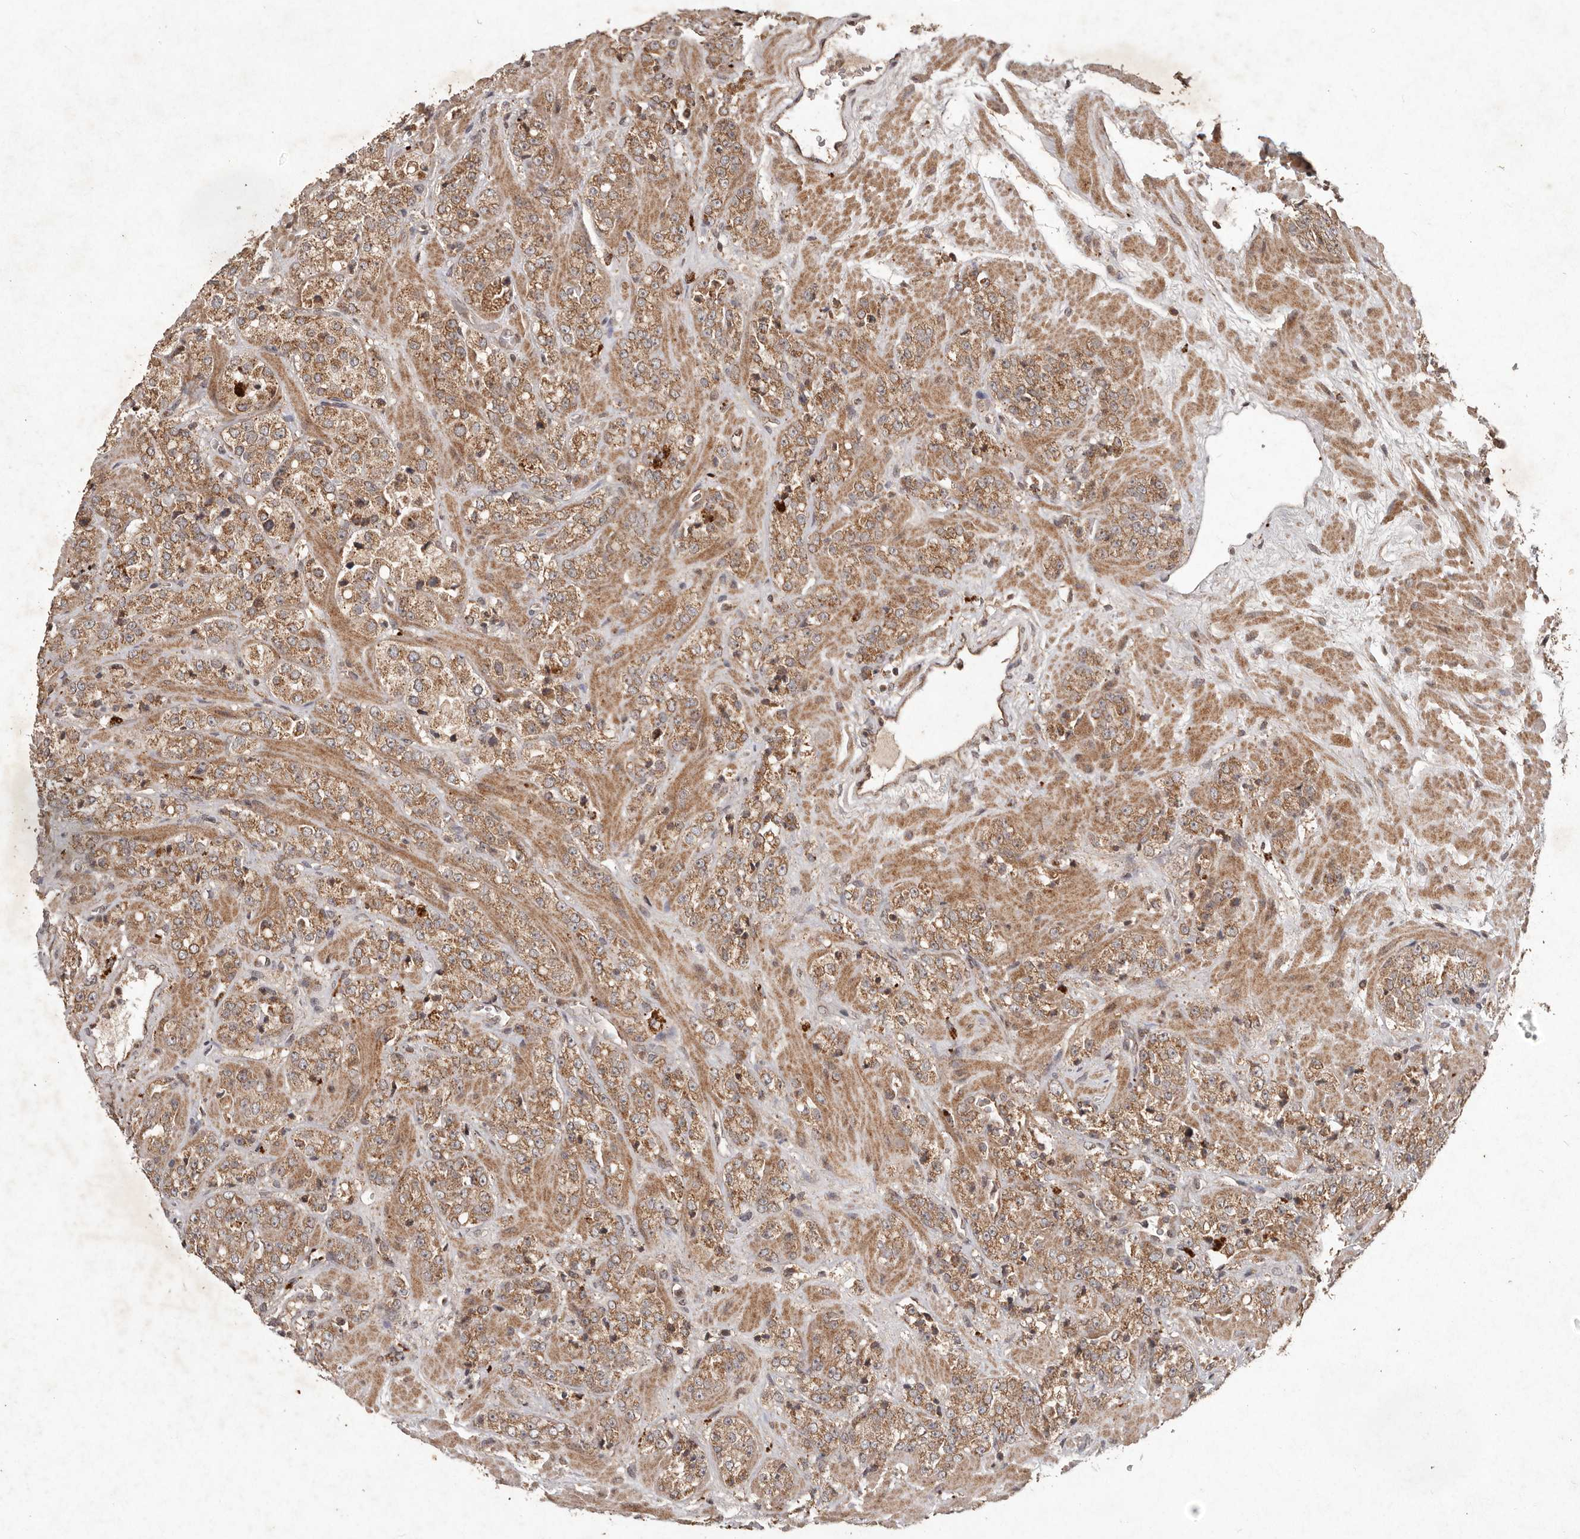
{"staining": {"intensity": "moderate", "quantity": ">75%", "location": "cytoplasmic/membranous"}, "tissue": "prostate cancer", "cell_type": "Tumor cells", "image_type": "cancer", "snomed": [{"axis": "morphology", "description": "Adenocarcinoma, High grade"}, {"axis": "topography", "description": "Prostate"}], "caption": "High-magnification brightfield microscopy of prostate adenocarcinoma (high-grade) stained with DAB (brown) and counterstained with hematoxylin (blue). tumor cells exhibit moderate cytoplasmic/membranous staining is present in about>75% of cells.", "gene": "PLOD2", "patient": {"sex": "male", "age": 64}}